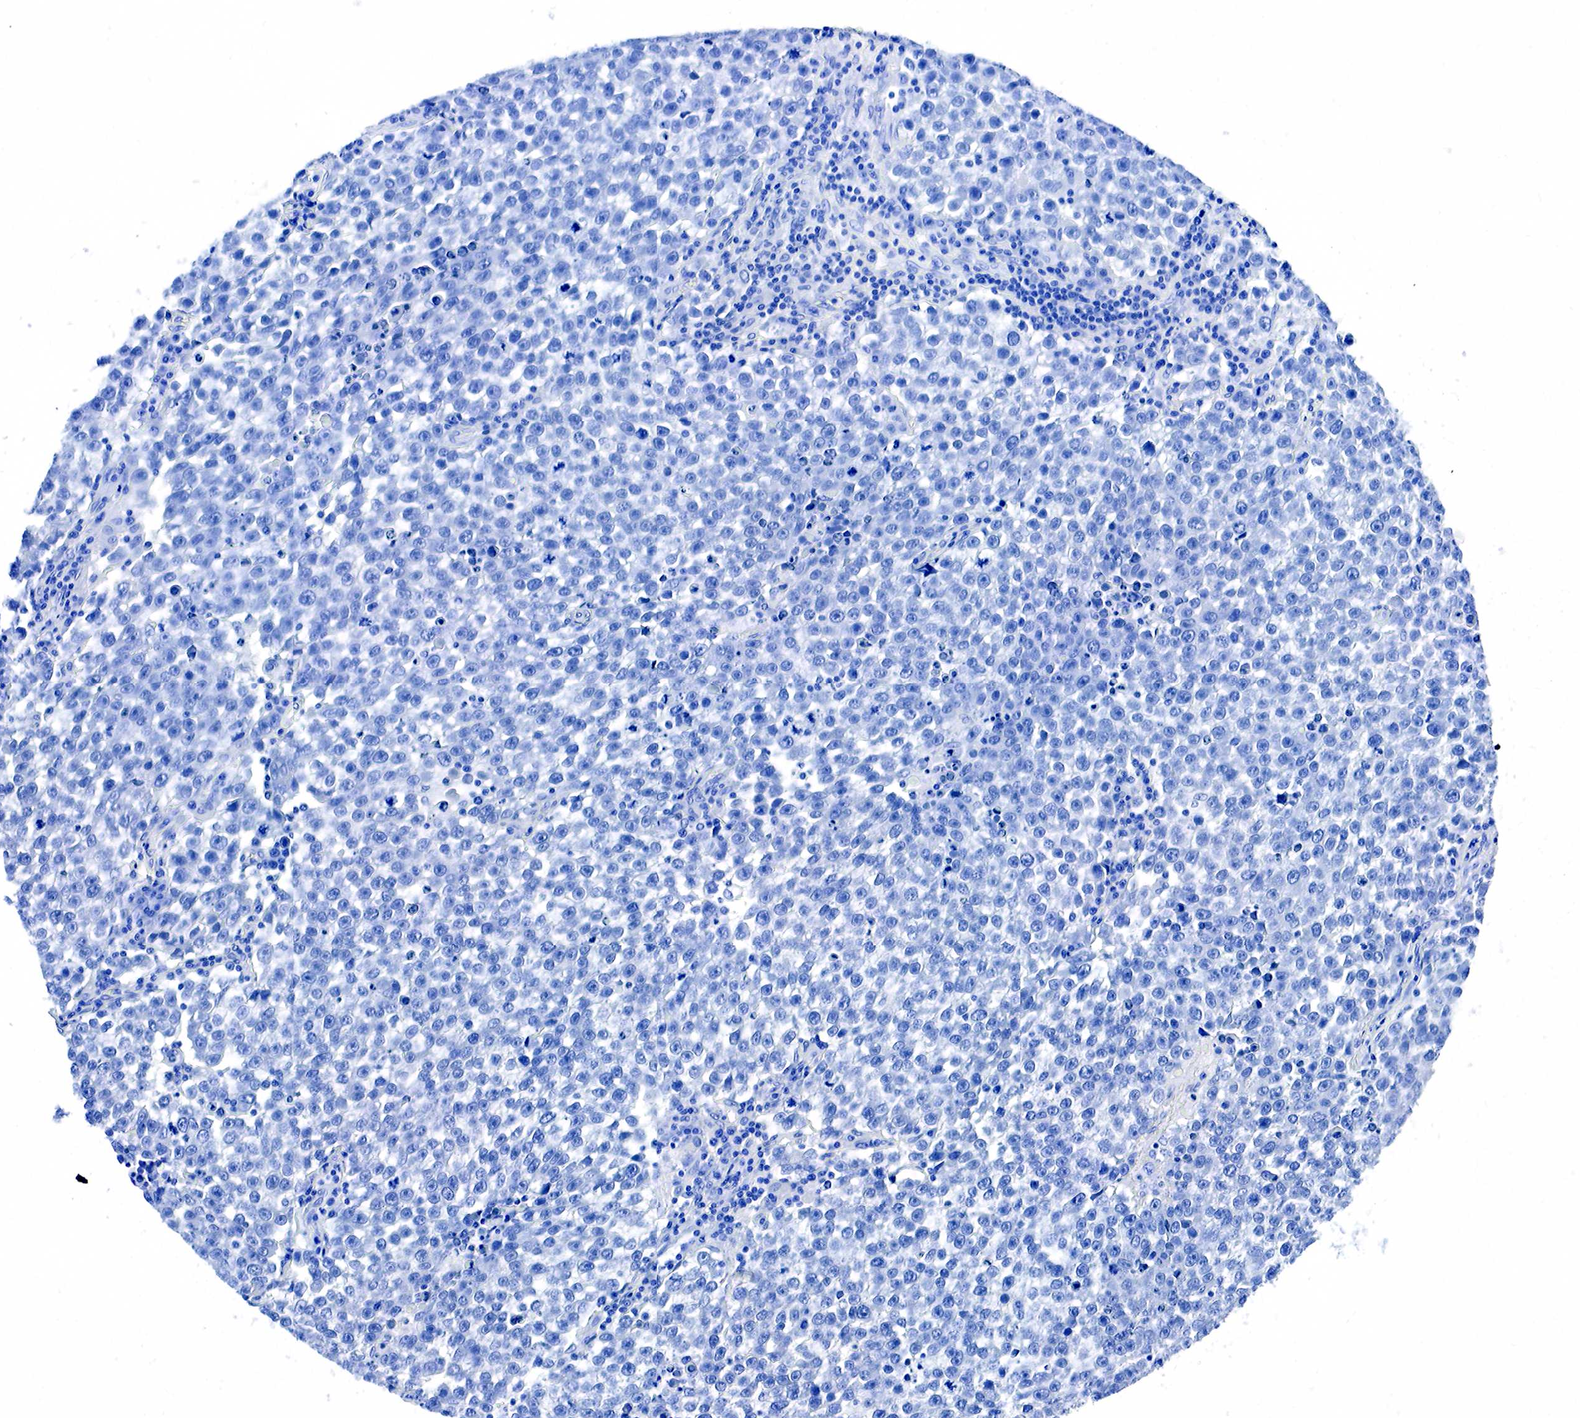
{"staining": {"intensity": "negative", "quantity": "none", "location": "none"}, "tissue": "testis cancer", "cell_type": "Tumor cells", "image_type": "cancer", "snomed": [{"axis": "morphology", "description": "Seminoma, NOS"}, {"axis": "topography", "description": "Testis"}], "caption": "IHC of seminoma (testis) demonstrates no staining in tumor cells.", "gene": "ACP3", "patient": {"sex": "male", "age": 36}}